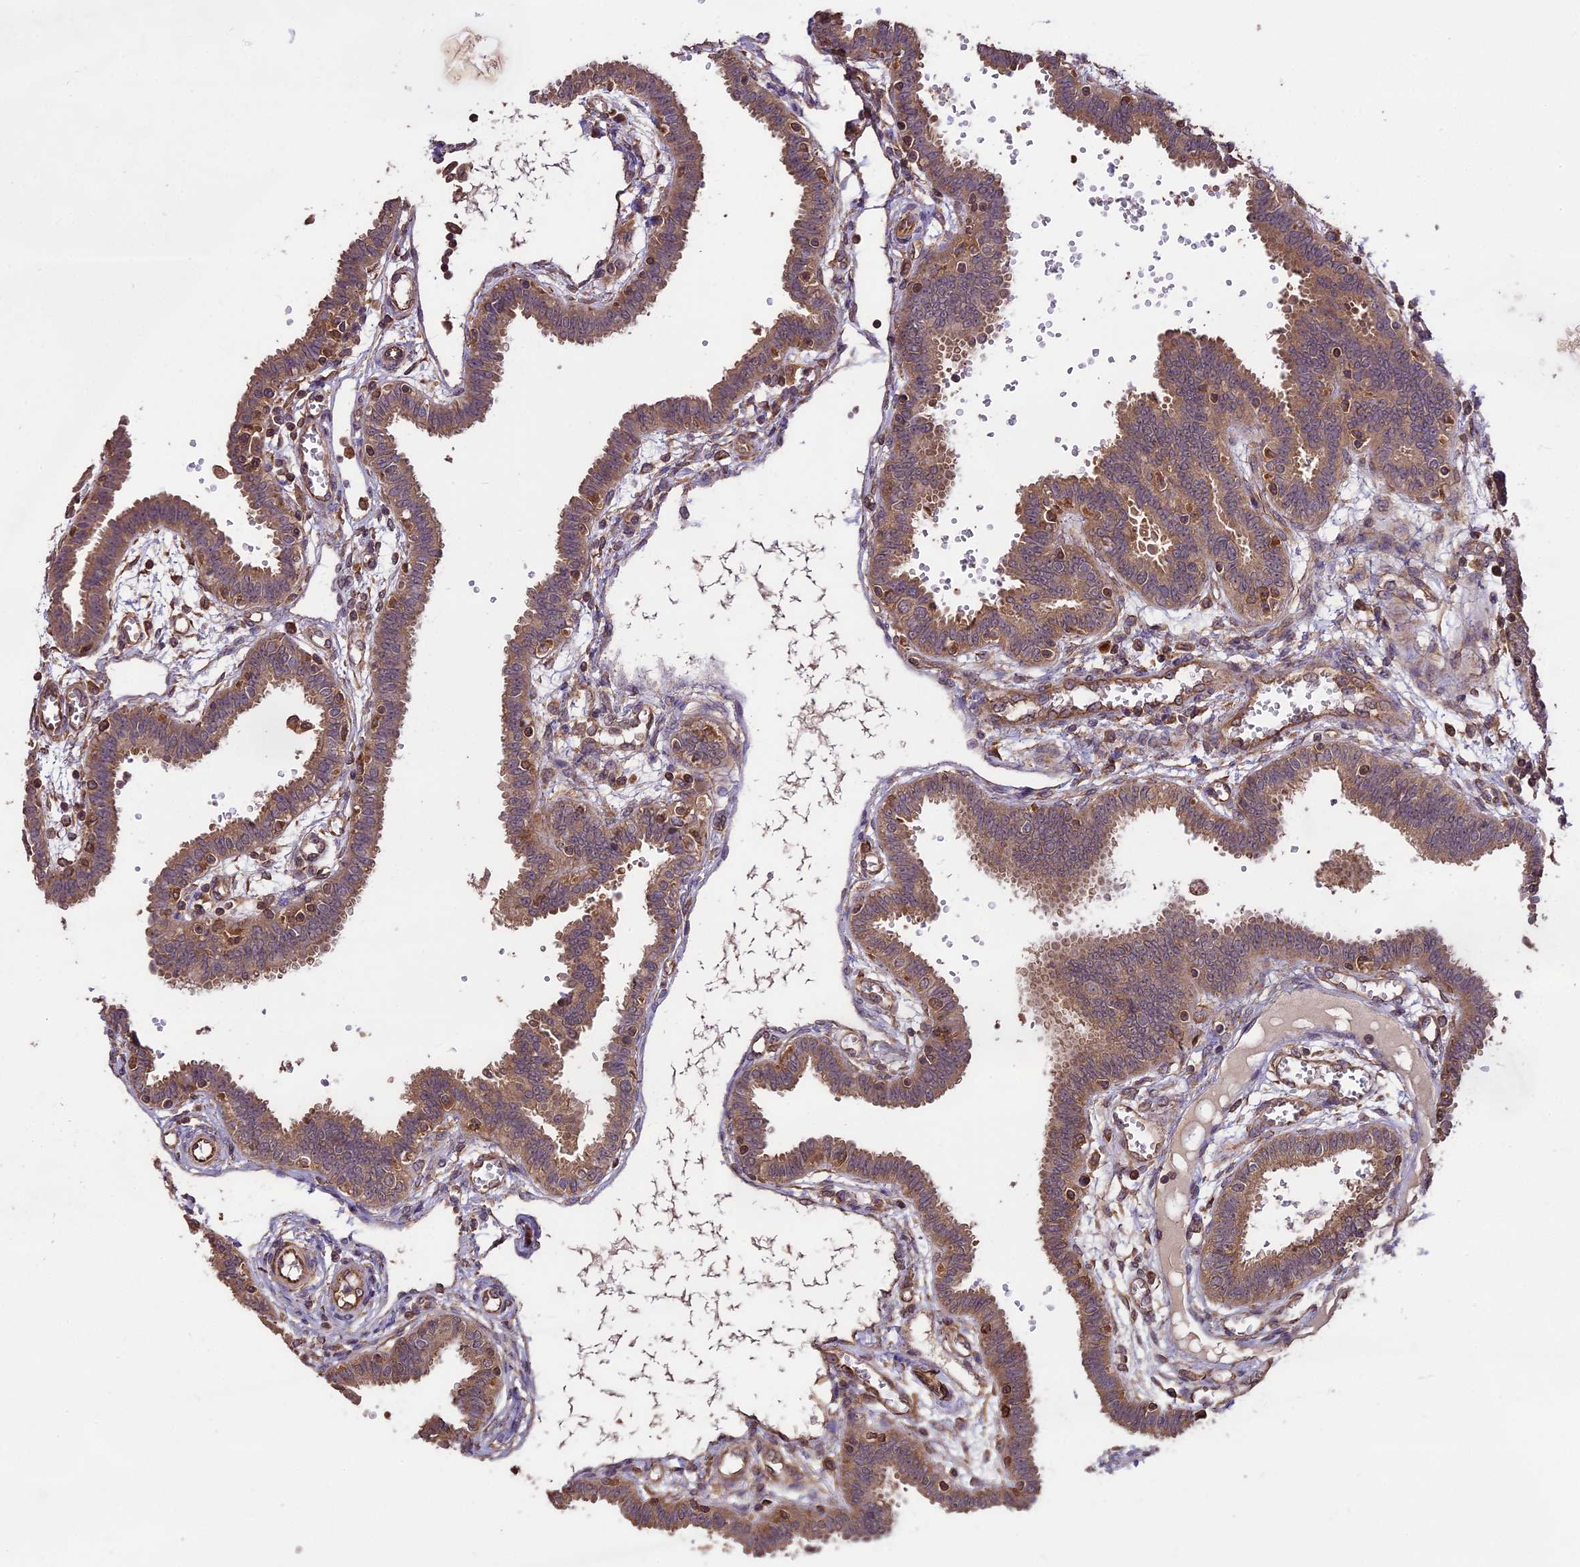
{"staining": {"intensity": "moderate", "quantity": ">75%", "location": "cytoplasmic/membranous"}, "tissue": "fallopian tube", "cell_type": "Glandular cells", "image_type": "normal", "snomed": [{"axis": "morphology", "description": "Normal tissue, NOS"}, {"axis": "topography", "description": "Fallopian tube"}], "caption": "Protein expression analysis of benign fallopian tube displays moderate cytoplasmic/membranous staining in approximately >75% of glandular cells. (DAB (3,3'-diaminobenzidine) IHC, brown staining for protein, blue staining for nuclei).", "gene": "TTLL10", "patient": {"sex": "female", "age": 32}}